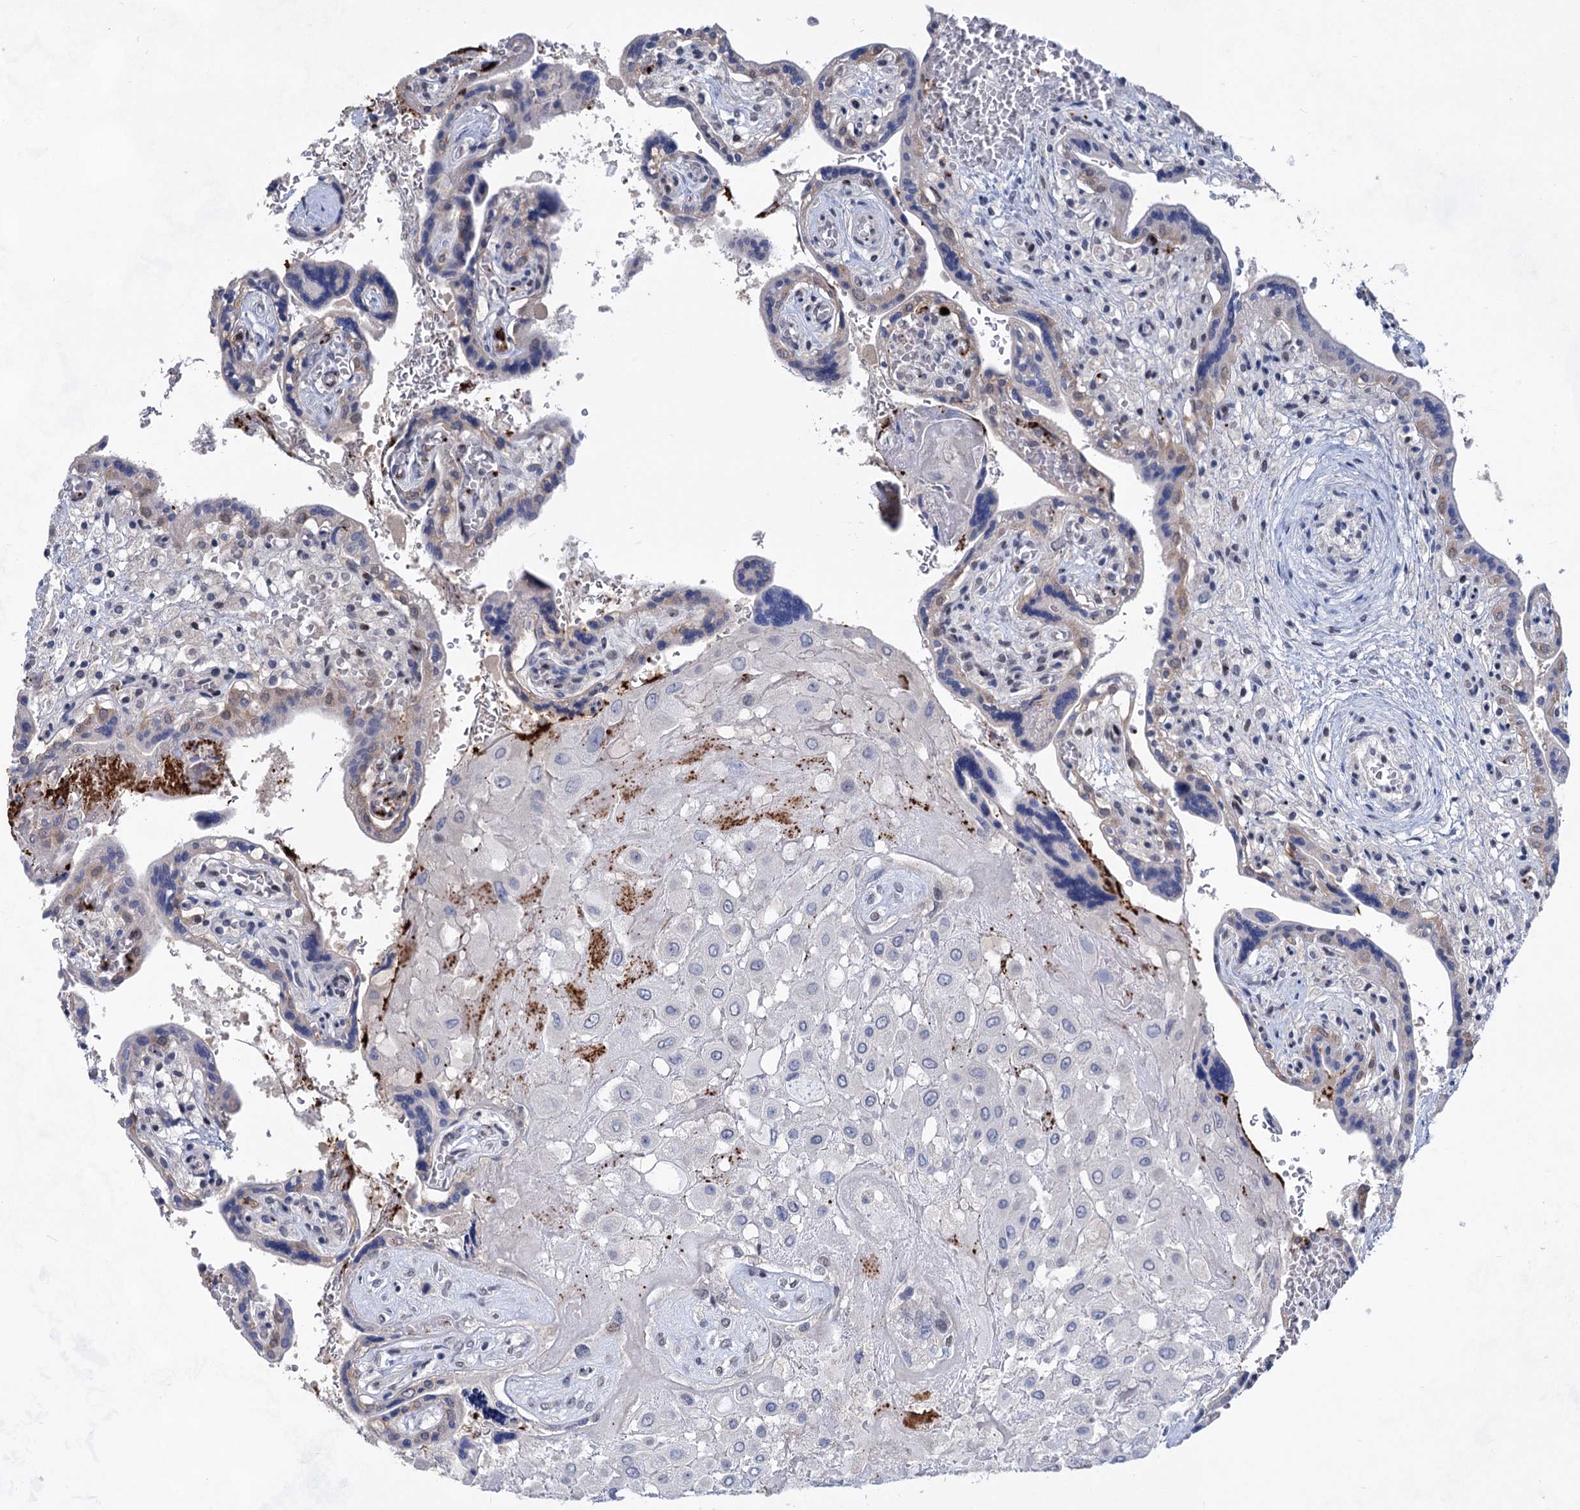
{"staining": {"intensity": "negative", "quantity": "none", "location": "none"}, "tissue": "placenta", "cell_type": "Decidual cells", "image_type": "normal", "snomed": [{"axis": "morphology", "description": "Normal tissue, NOS"}, {"axis": "topography", "description": "Placenta"}], "caption": "Decidual cells show no significant positivity in unremarkable placenta. (DAB (3,3'-diaminobenzidine) immunohistochemistry visualized using brightfield microscopy, high magnification).", "gene": "MON2", "patient": {"sex": "female", "age": 37}}